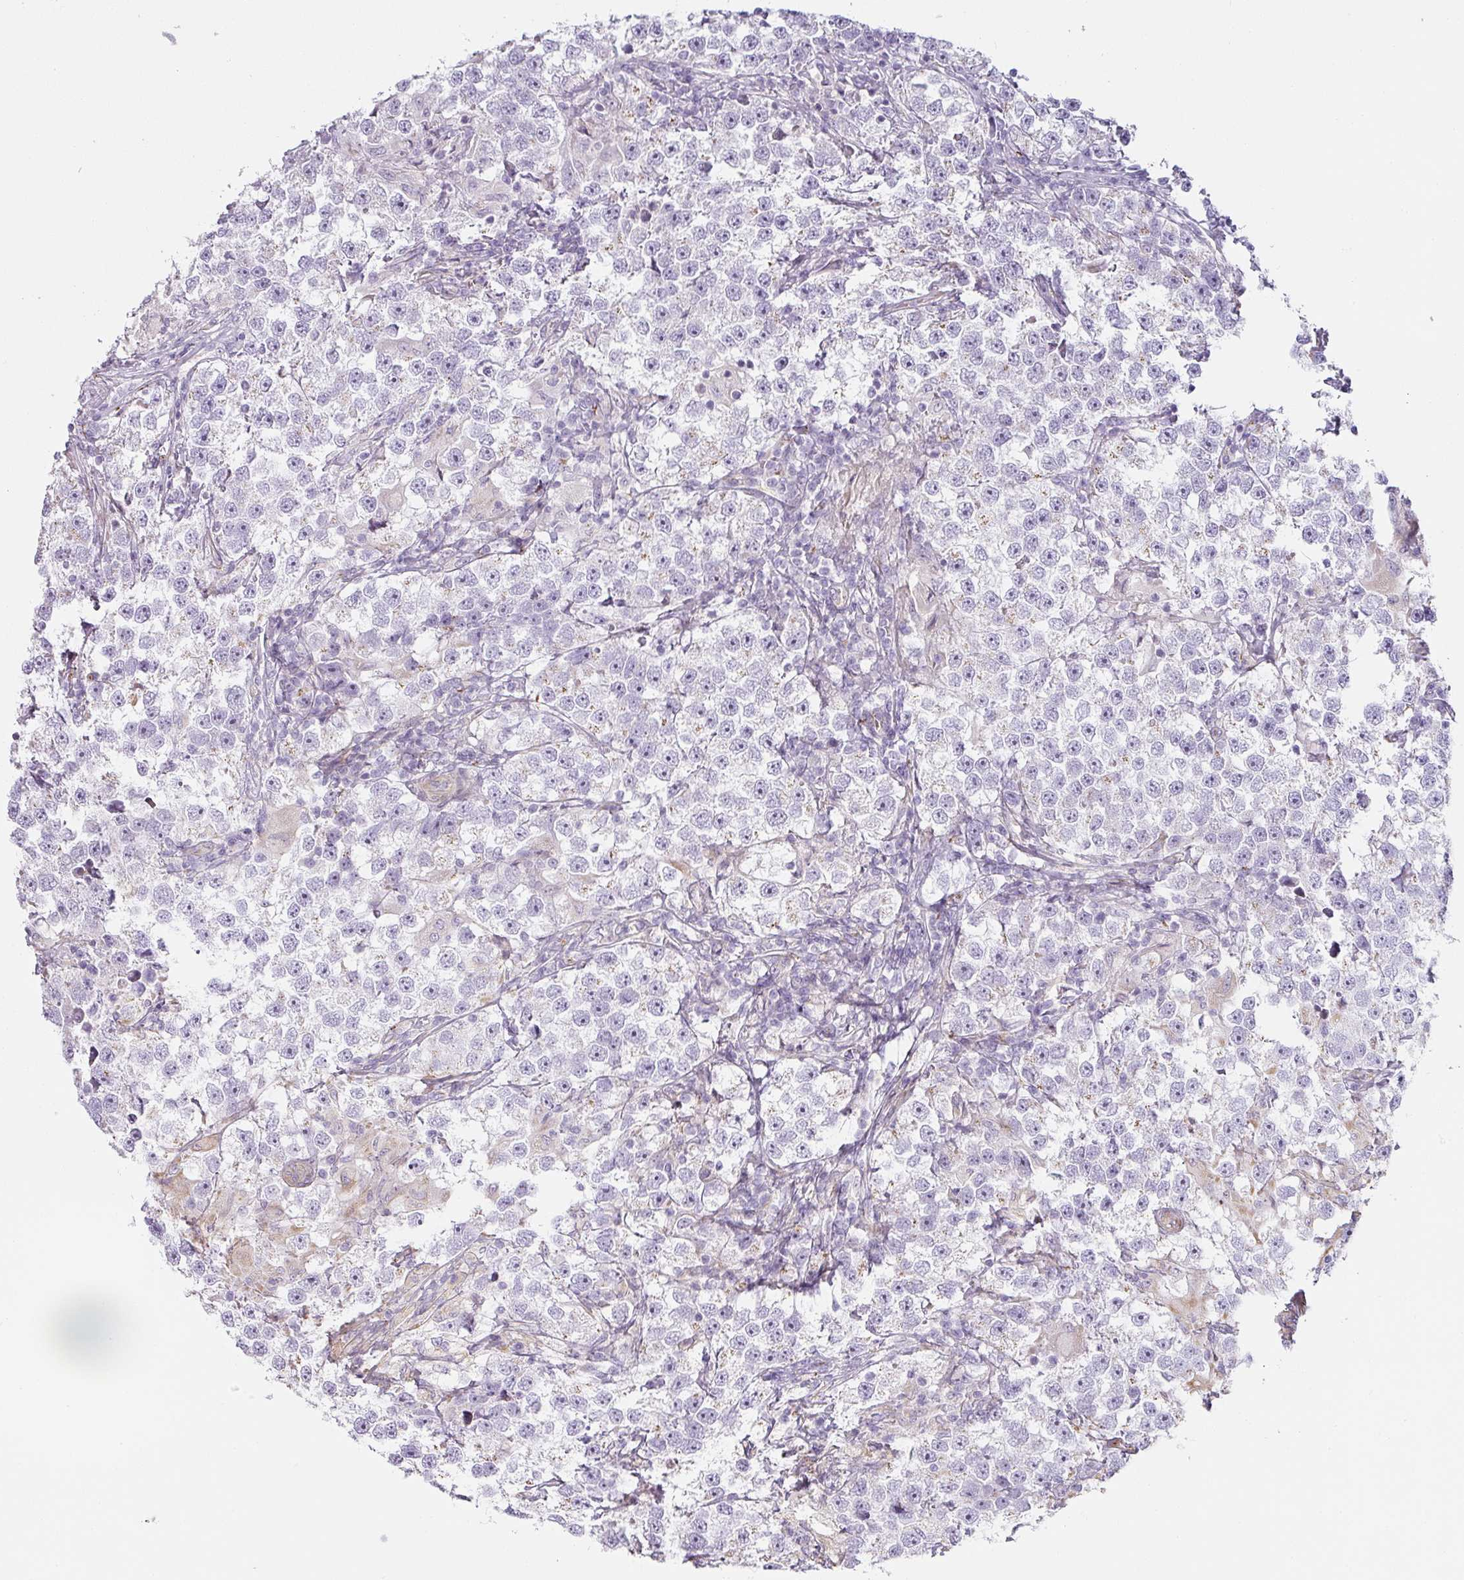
{"staining": {"intensity": "negative", "quantity": "none", "location": "none"}, "tissue": "testis cancer", "cell_type": "Tumor cells", "image_type": "cancer", "snomed": [{"axis": "morphology", "description": "Seminoma, NOS"}, {"axis": "topography", "description": "Testis"}], "caption": "Immunohistochemical staining of human testis cancer (seminoma) shows no significant positivity in tumor cells.", "gene": "ATP8B2", "patient": {"sex": "male", "age": 46}}